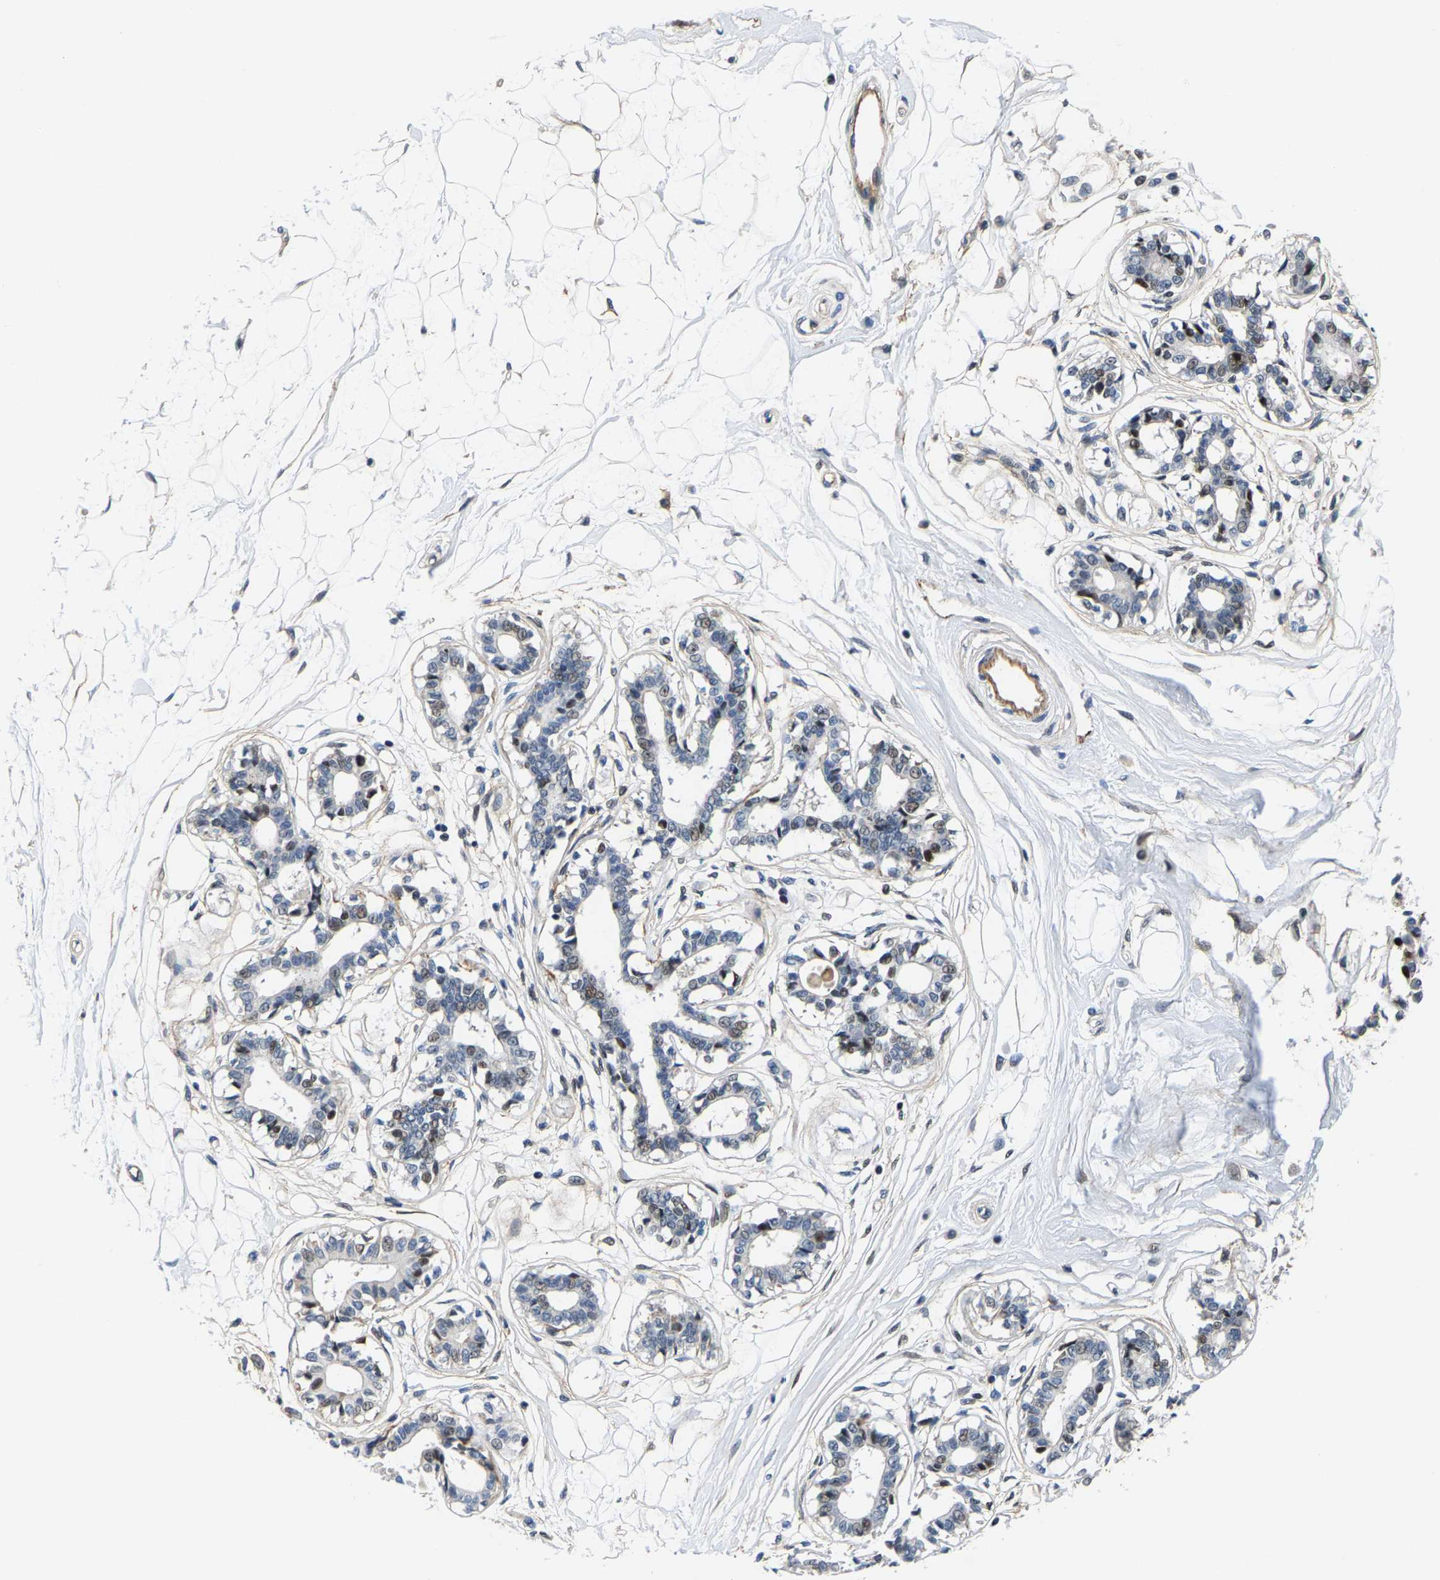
{"staining": {"intensity": "negative", "quantity": "none", "location": "none"}, "tissue": "breast", "cell_type": "Adipocytes", "image_type": "normal", "snomed": [{"axis": "morphology", "description": "Normal tissue, NOS"}, {"axis": "topography", "description": "Breast"}], "caption": "A photomicrograph of human breast is negative for staining in adipocytes. Brightfield microscopy of immunohistochemistry (IHC) stained with DAB (3,3'-diaminobenzidine) (brown) and hematoxylin (blue), captured at high magnification.", "gene": "GTPBP10", "patient": {"sex": "female", "age": 45}}